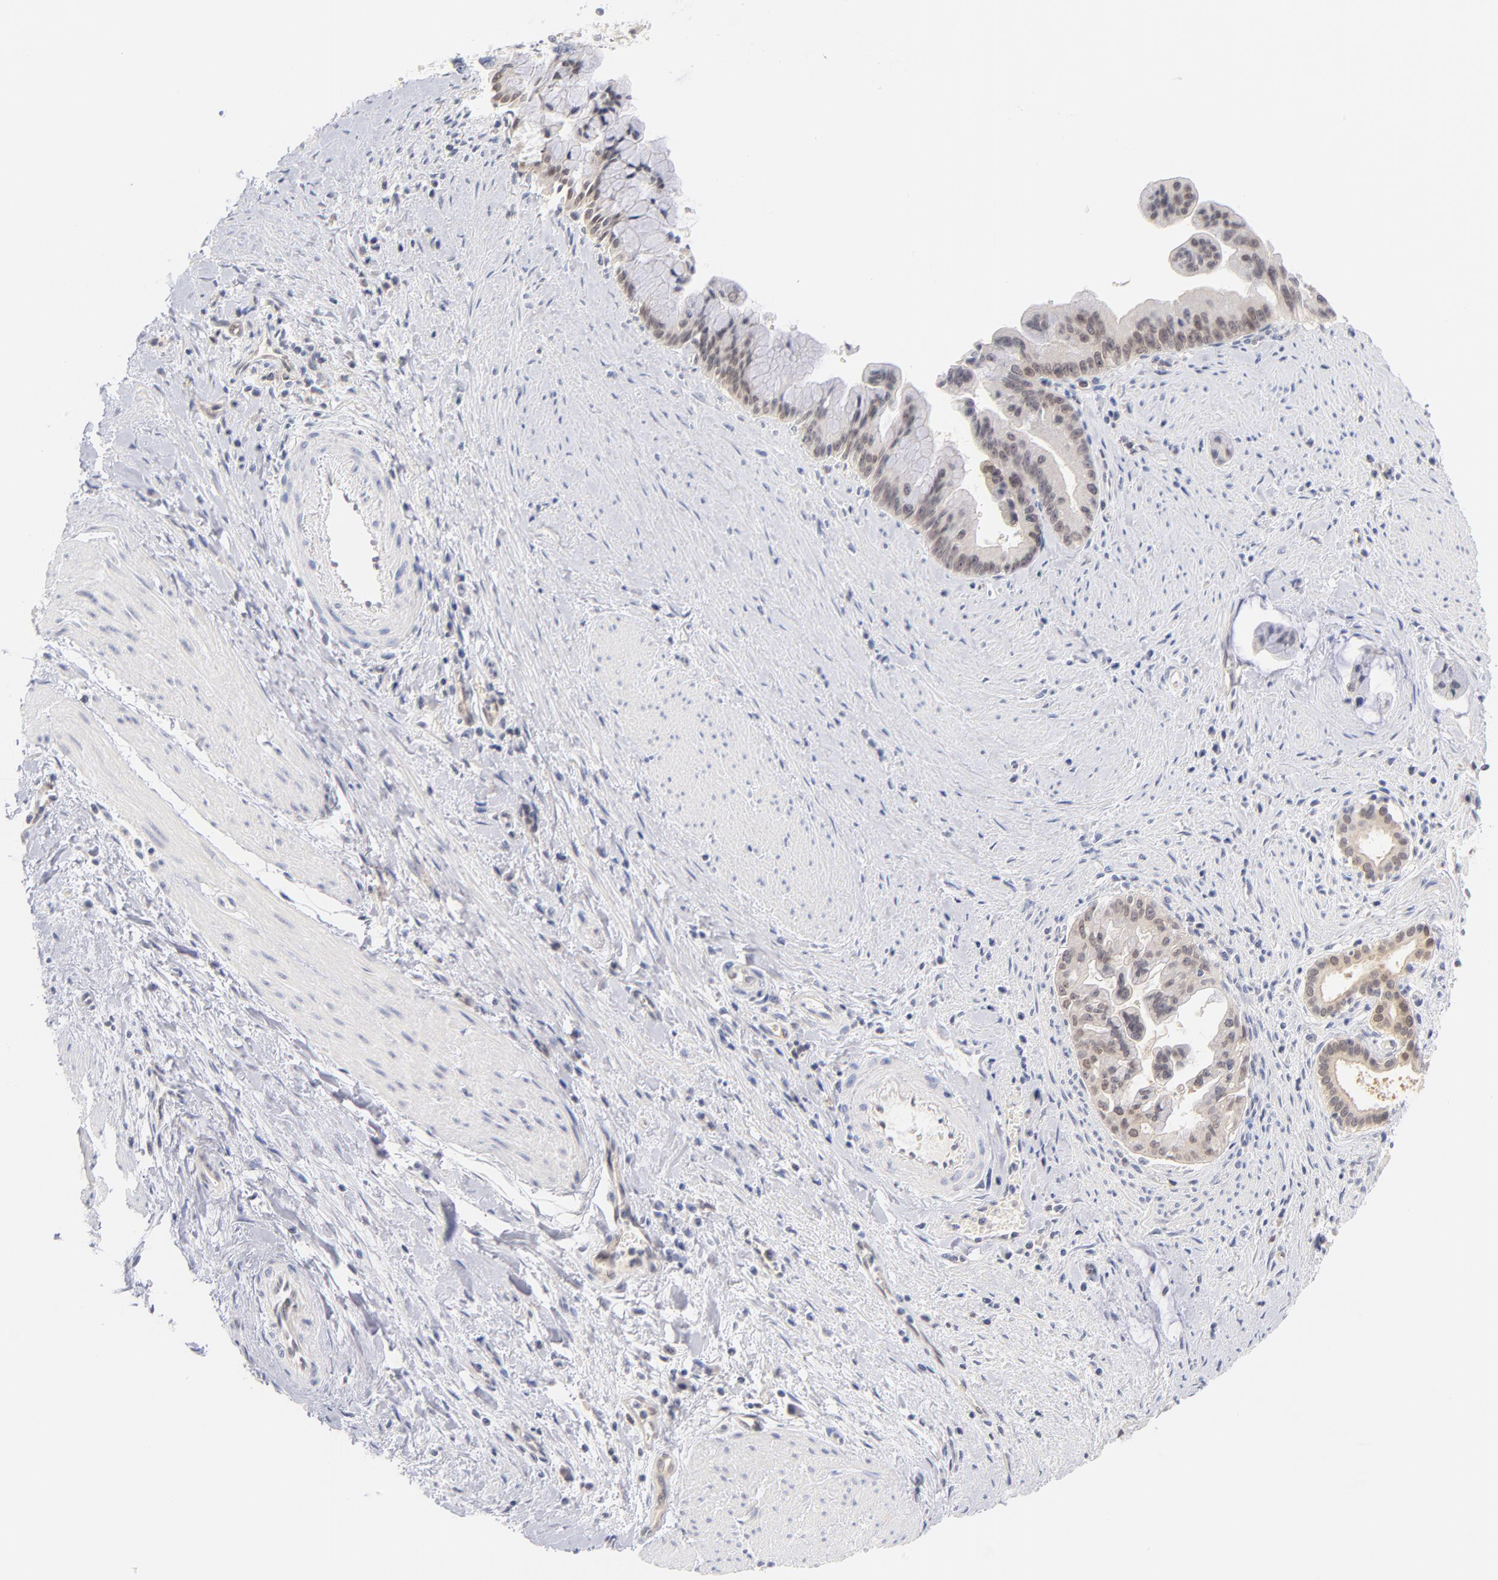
{"staining": {"intensity": "weak", "quantity": ">75%", "location": "cytoplasmic/membranous"}, "tissue": "pancreatic cancer", "cell_type": "Tumor cells", "image_type": "cancer", "snomed": [{"axis": "morphology", "description": "Adenocarcinoma, NOS"}, {"axis": "topography", "description": "Pancreas"}], "caption": "Brown immunohistochemical staining in human adenocarcinoma (pancreatic) reveals weak cytoplasmic/membranous expression in about >75% of tumor cells. Using DAB (brown) and hematoxylin (blue) stains, captured at high magnification using brightfield microscopy.", "gene": "CASP6", "patient": {"sex": "male", "age": 59}}